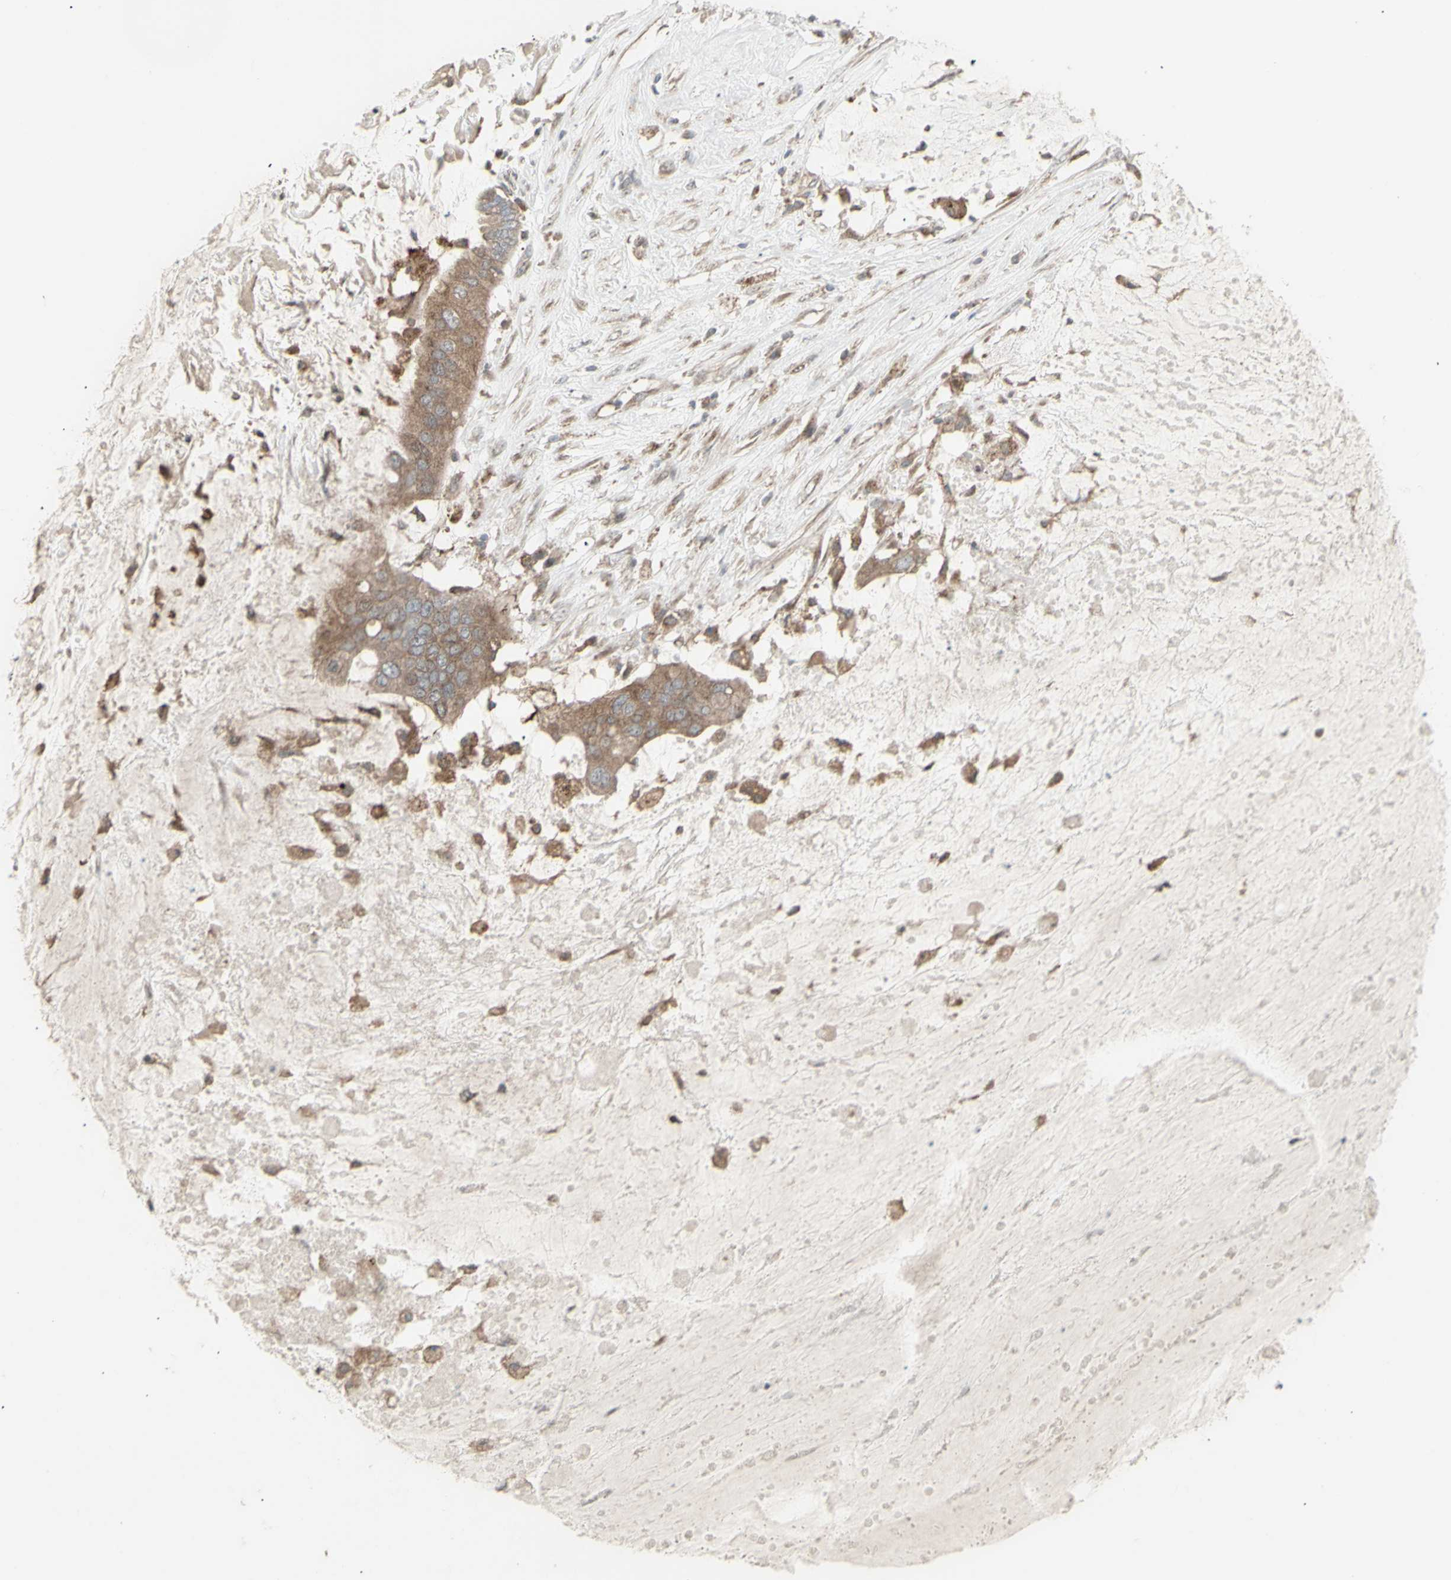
{"staining": {"intensity": "moderate", "quantity": ">75%", "location": "cytoplasmic/membranous"}, "tissue": "ovarian cancer", "cell_type": "Tumor cells", "image_type": "cancer", "snomed": [{"axis": "morphology", "description": "Cystadenocarcinoma, mucinous, NOS"}, {"axis": "topography", "description": "Ovary"}], "caption": "Human ovarian cancer stained with a brown dye displays moderate cytoplasmic/membranous positive positivity in approximately >75% of tumor cells.", "gene": "RNASEL", "patient": {"sex": "female", "age": 80}}